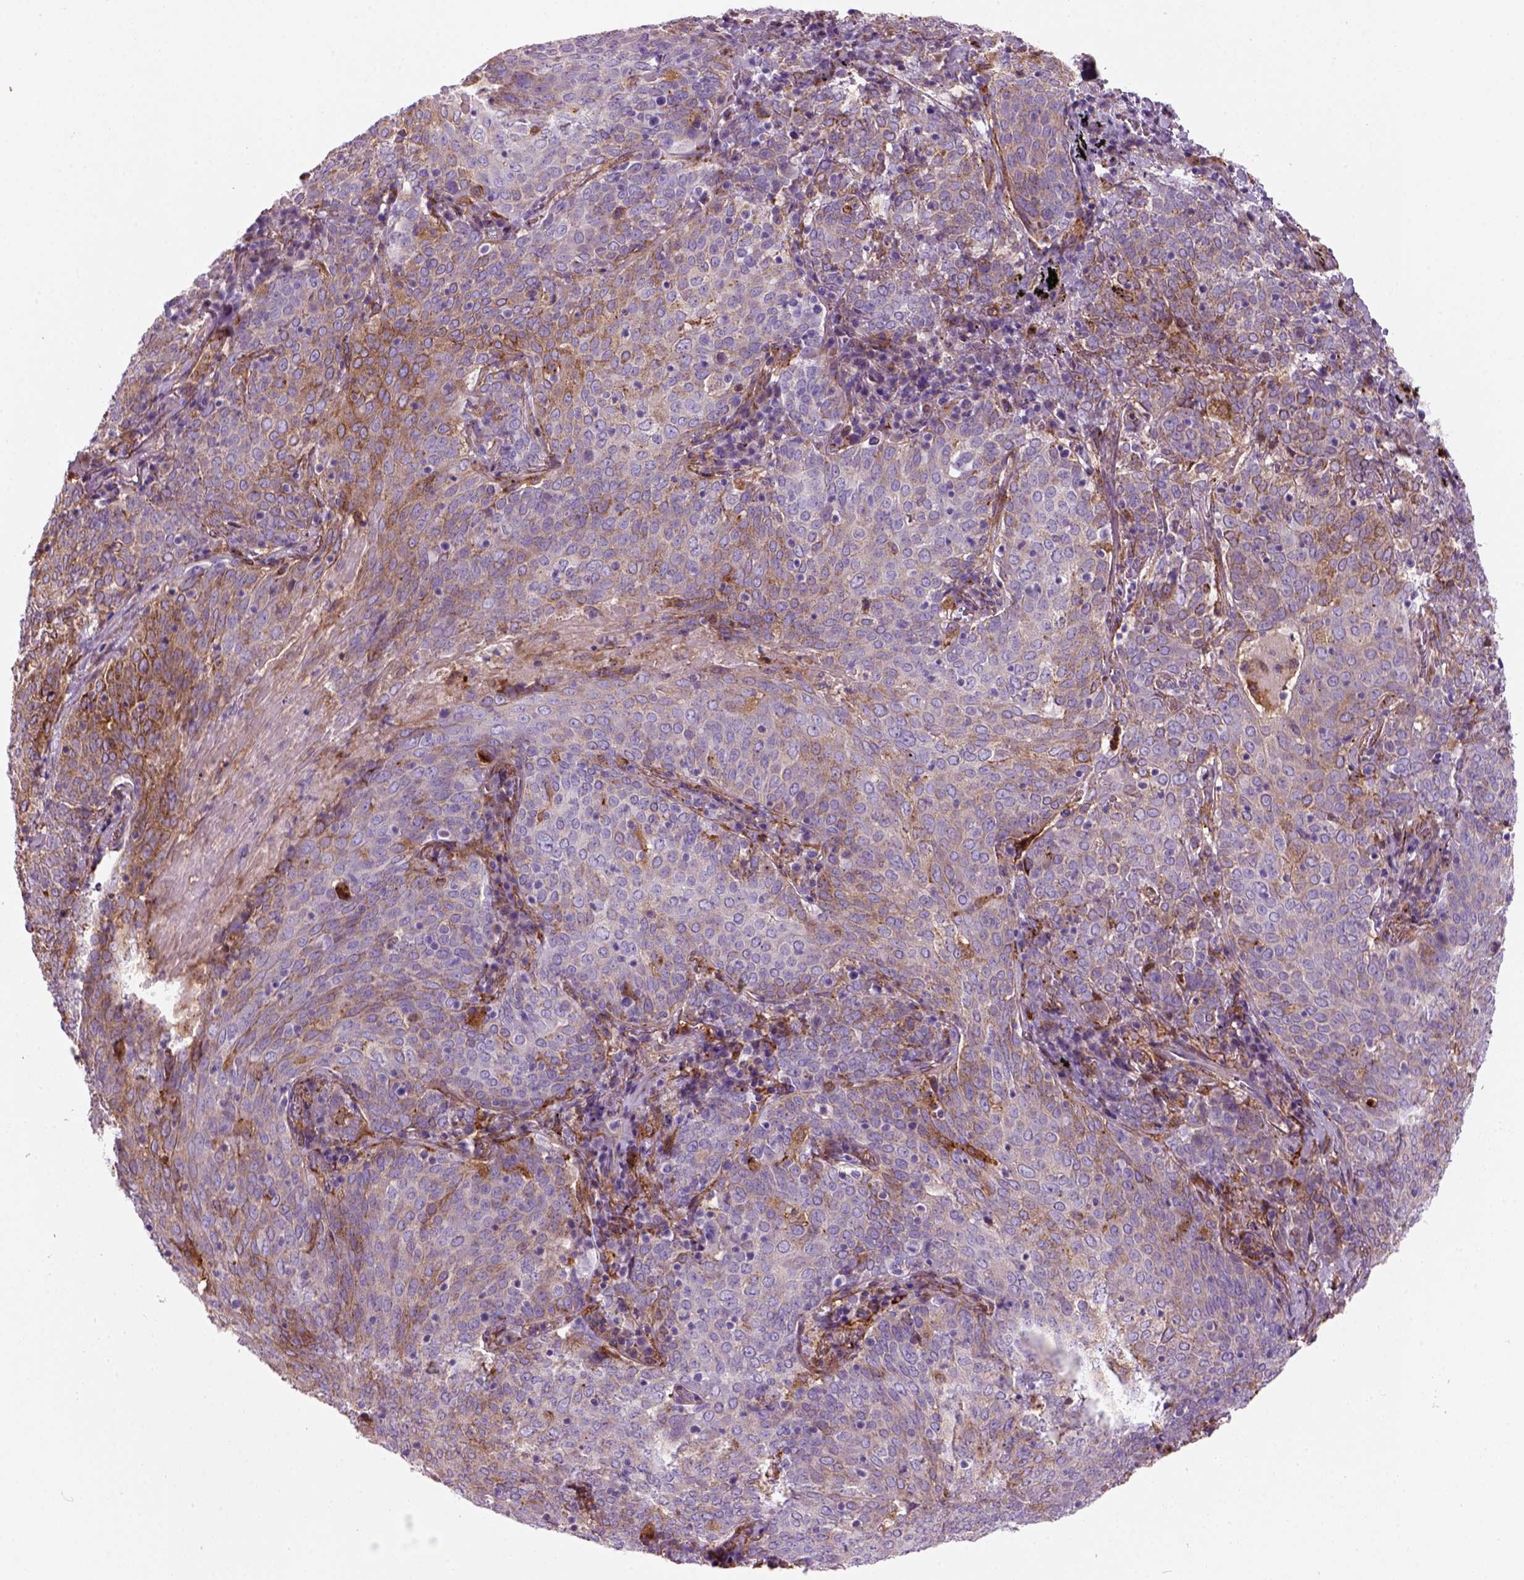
{"staining": {"intensity": "moderate", "quantity": "25%-75%", "location": "cytoplasmic/membranous"}, "tissue": "lung cancer", "cell_type": "Tumor cells", "image_type": "cancer", "snomed": [{"axis": "morphology", "description": "Squamous cell carcinoma, NOS"}, {"axis": "topography", "description": "Lung"}], "caption": "This histopathology image demonstrates immunohistochemistry (IHC) staining of human lung cancer, with medium moderate cytoplasmic/membranous positivity in about 25%-75% of tumor cells.", "gene": "MARCKS", "patient": {"sex": "male", "age": 82}}